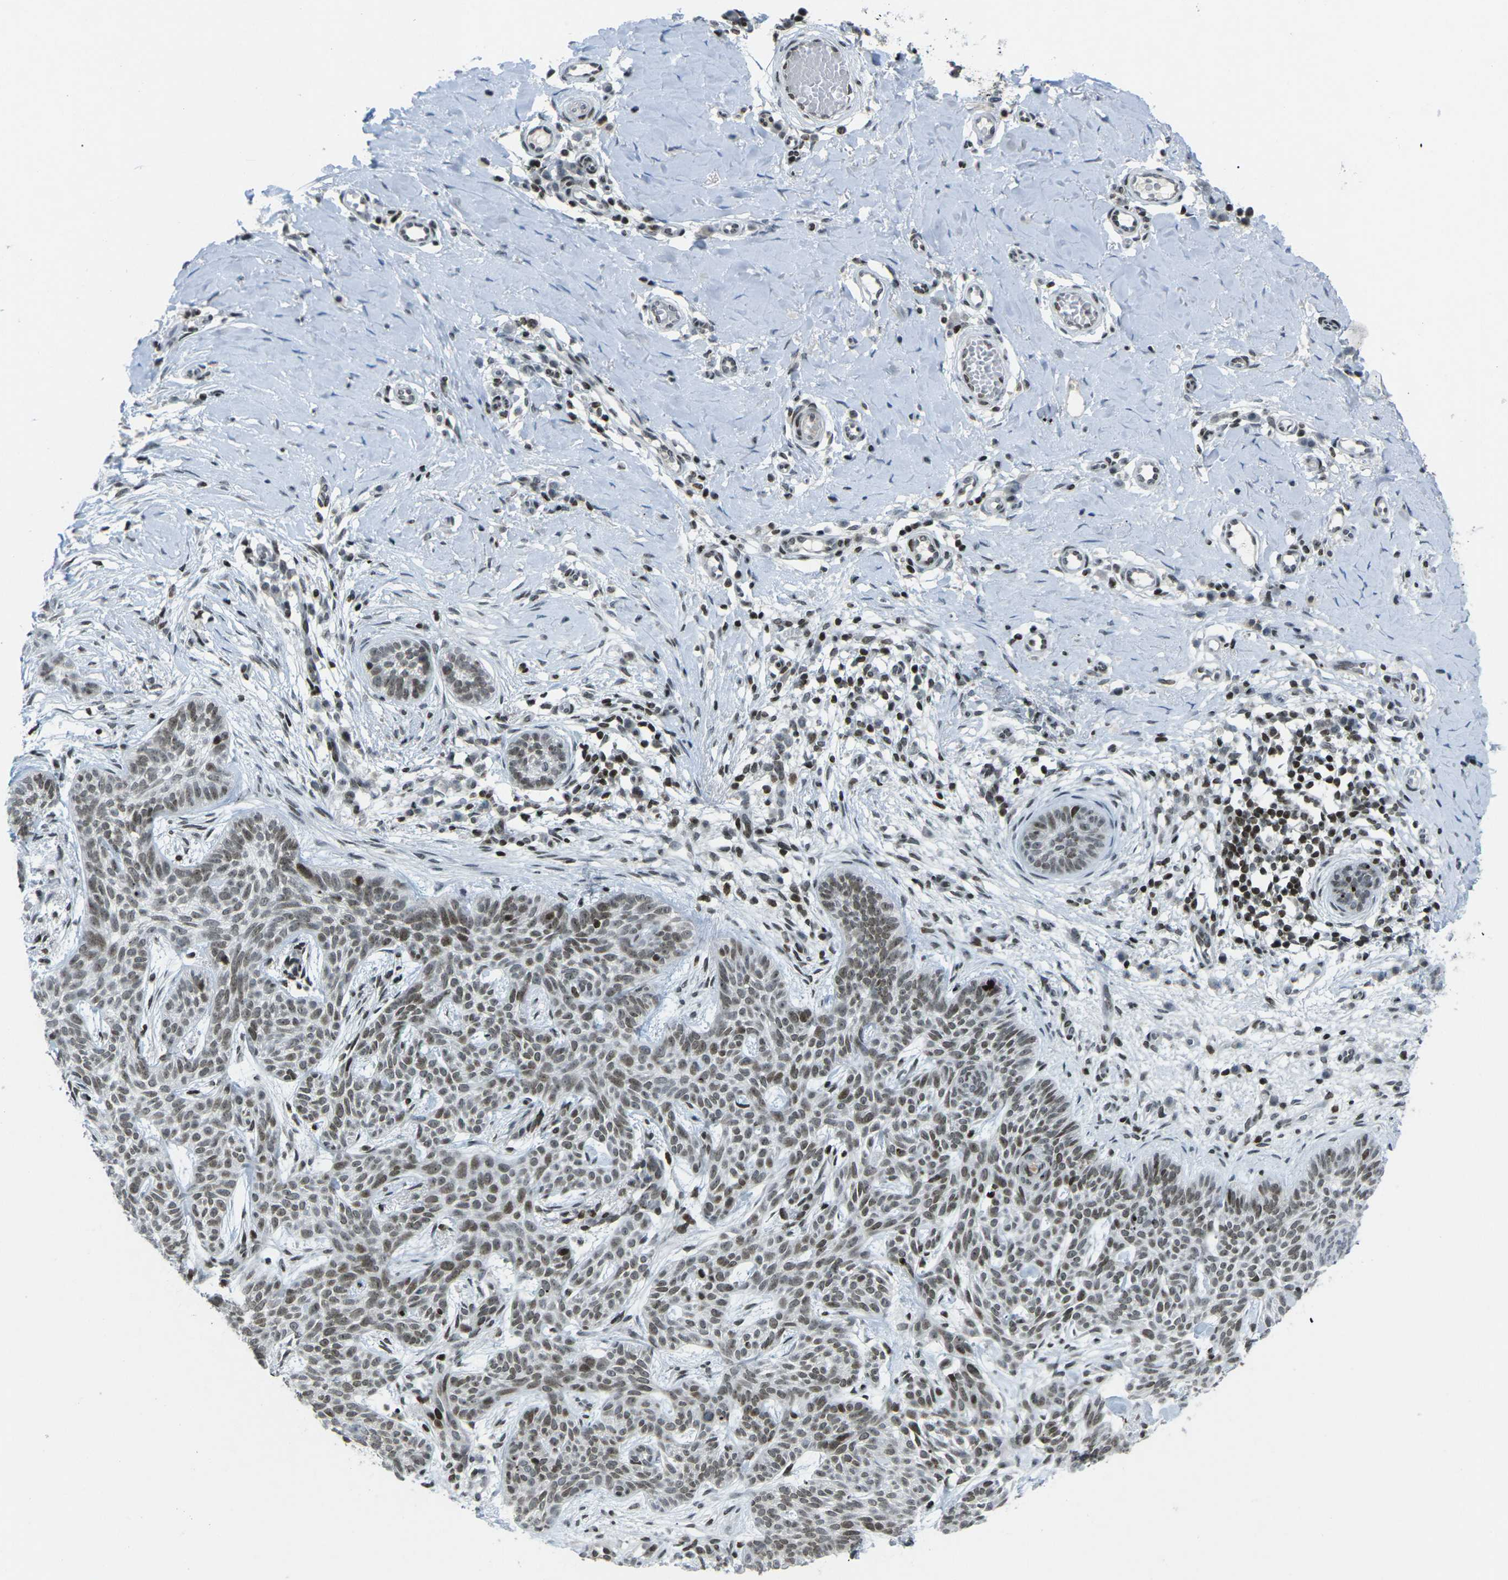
{"staining": {"intensity": "moderate", "quantity": ">75%", "location": "nuclear"}, "tissue": "skin cancer", "cell_type": "Tumor cells", "image_type": "cancer", "snomed": [{"axis": "morphology", "description": "Basal cell carcinoma"}, {"axis": "topography", "description": "Skin"}], "caption": "DAB immunohistochemical staining of skin cancer demonstrates moderate nuclear protein expression in about >75% of tumor cells.", "gene": "EME1", "patient": {"sex": "female", "age": 59}}